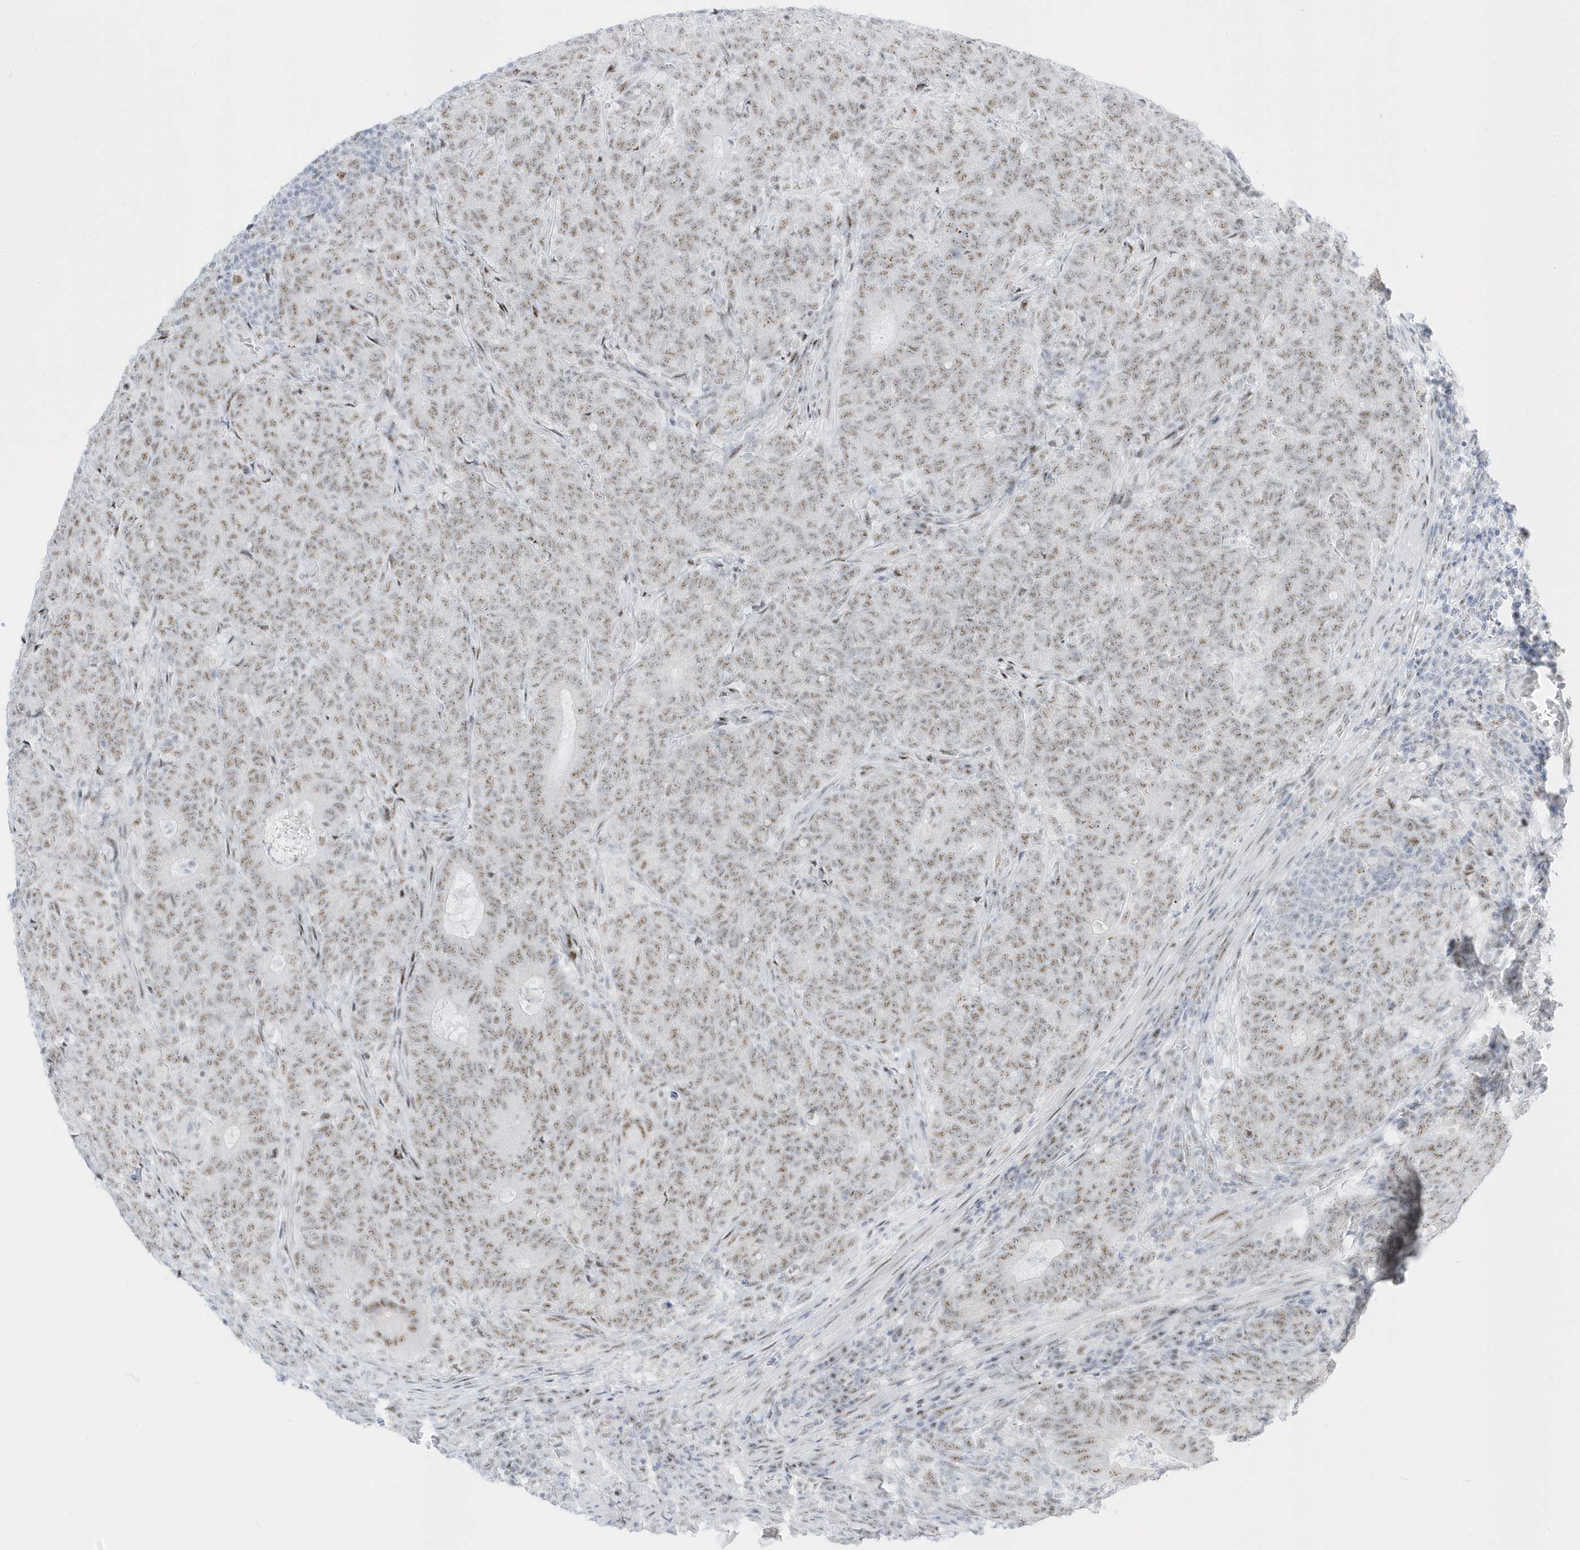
{"staining": {"intensity": "weak", "quantity": ">75%", "location": "nuclear"}, "tissue": "colorectal cancer", "cell_type": "Tumor cells", "image_type": "cancer", "snomed": [{"axis": "morphology", "description": "Normal tissue, NOS"}, {"axis": "morphology", "description": "Adenocarcinoma, NOS"}, {"axis": "topography", "description": "Colon"}], "caption": "Colorectal cancer (adenocarcinoma) stained with DAB immunohistochemistry demonstrates low levels of weak nuclear expression in approximately >75% of tumor cells. (DAB = brown stain, brightfield microscopy at high magnification).", "gene": "PLEKHN1", "patient": {"sex": "female", "age": 75}}